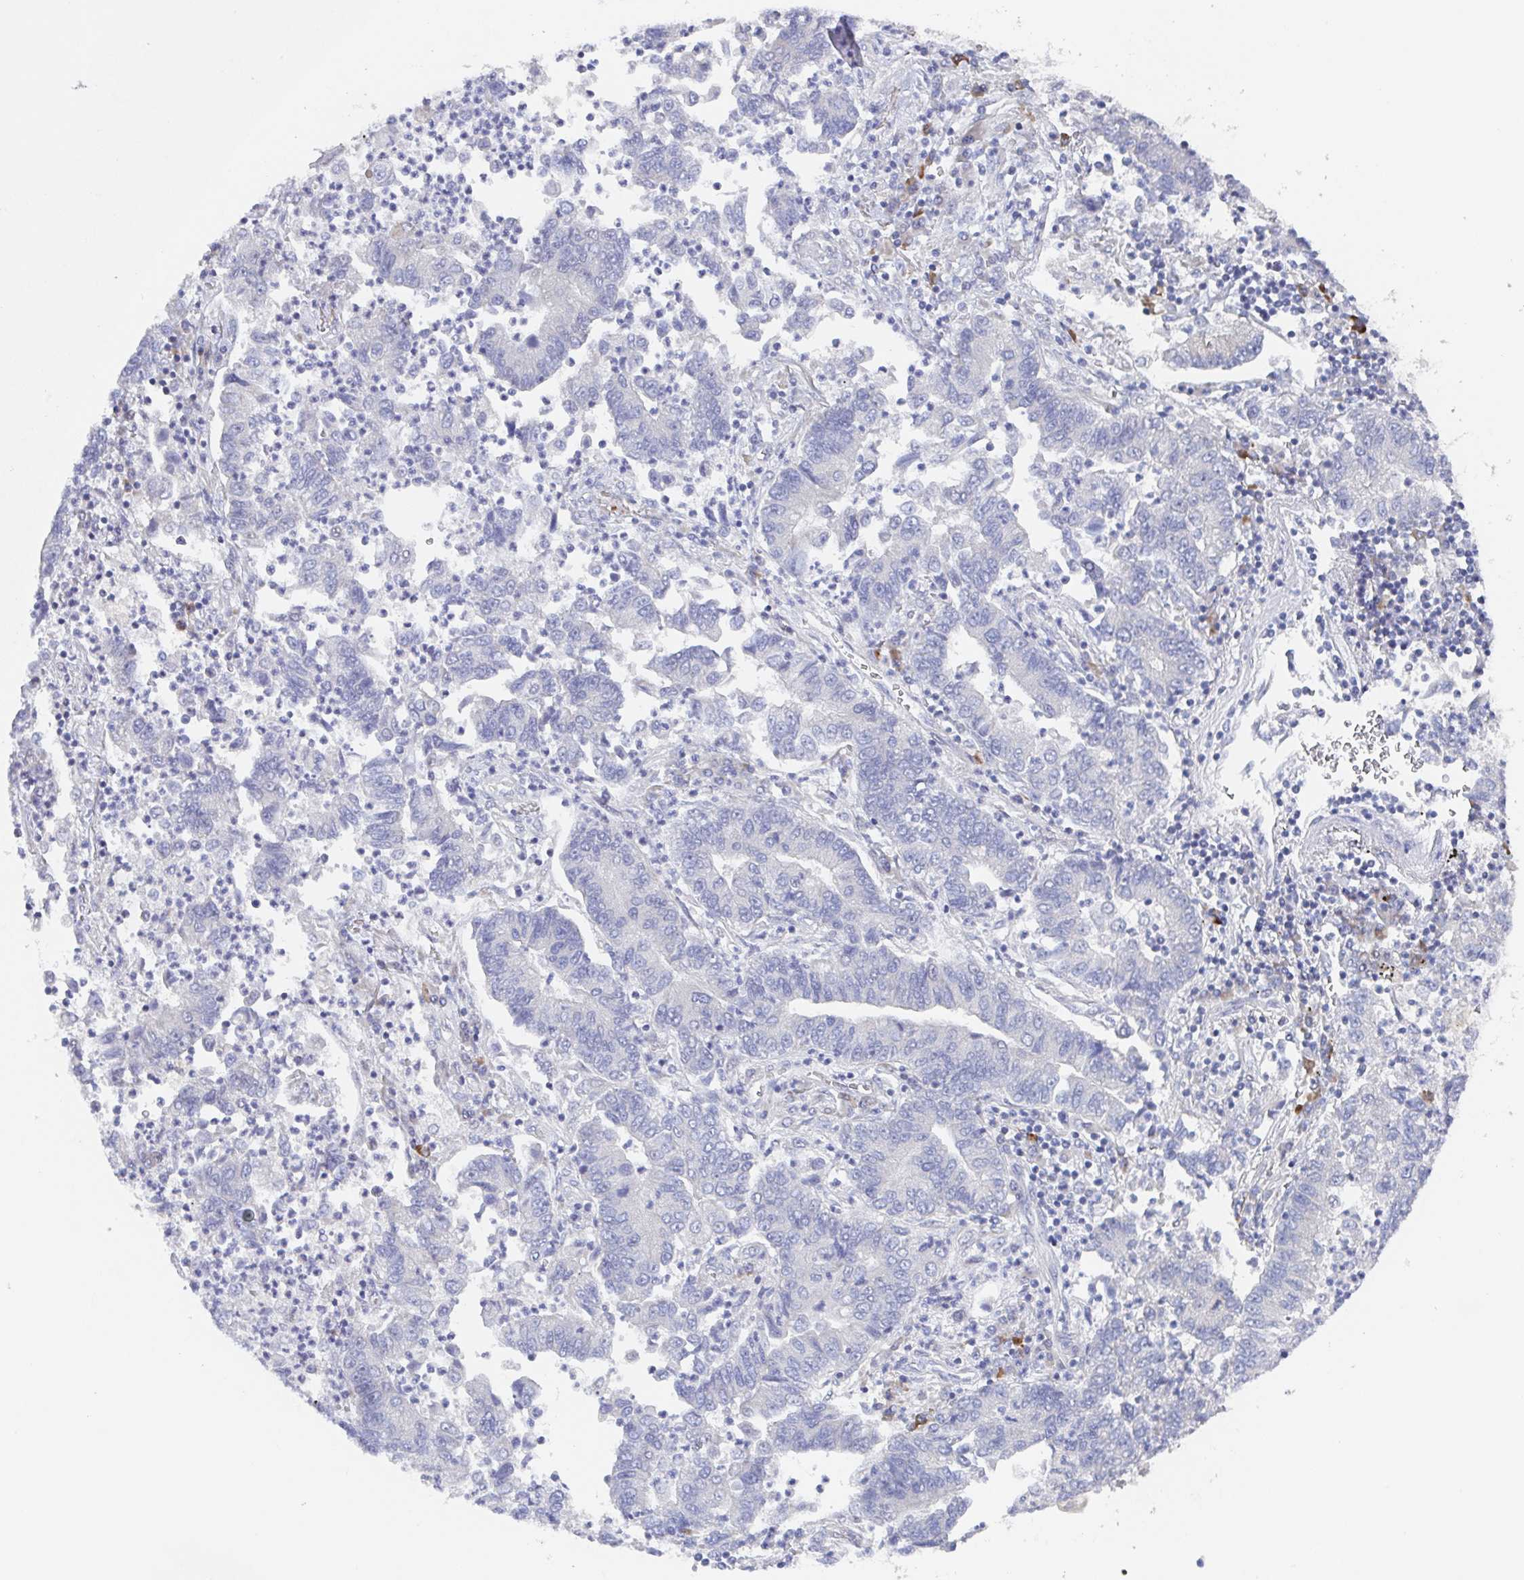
{"staining": {"intensity": "negative", "quantity": "none", "location": "none"}, "tissue": "lung cancer", "cell_type": "Tumor cells", "image_type": "cancer", "snomed": [{"axis": "morphology", "description": "Adenocarcinoma, NOS"}, {"axis": "topography", "description": "Lung"}], "caption": "DAB immunohistochemical staining of human lung adenocarcinoma shows no significant positivity in tumor cells. (Brightfield microscopy of DAB IHC at high magnification).", "gene": "POU2F3", "patient": {"sex": "female", "age": 57}}